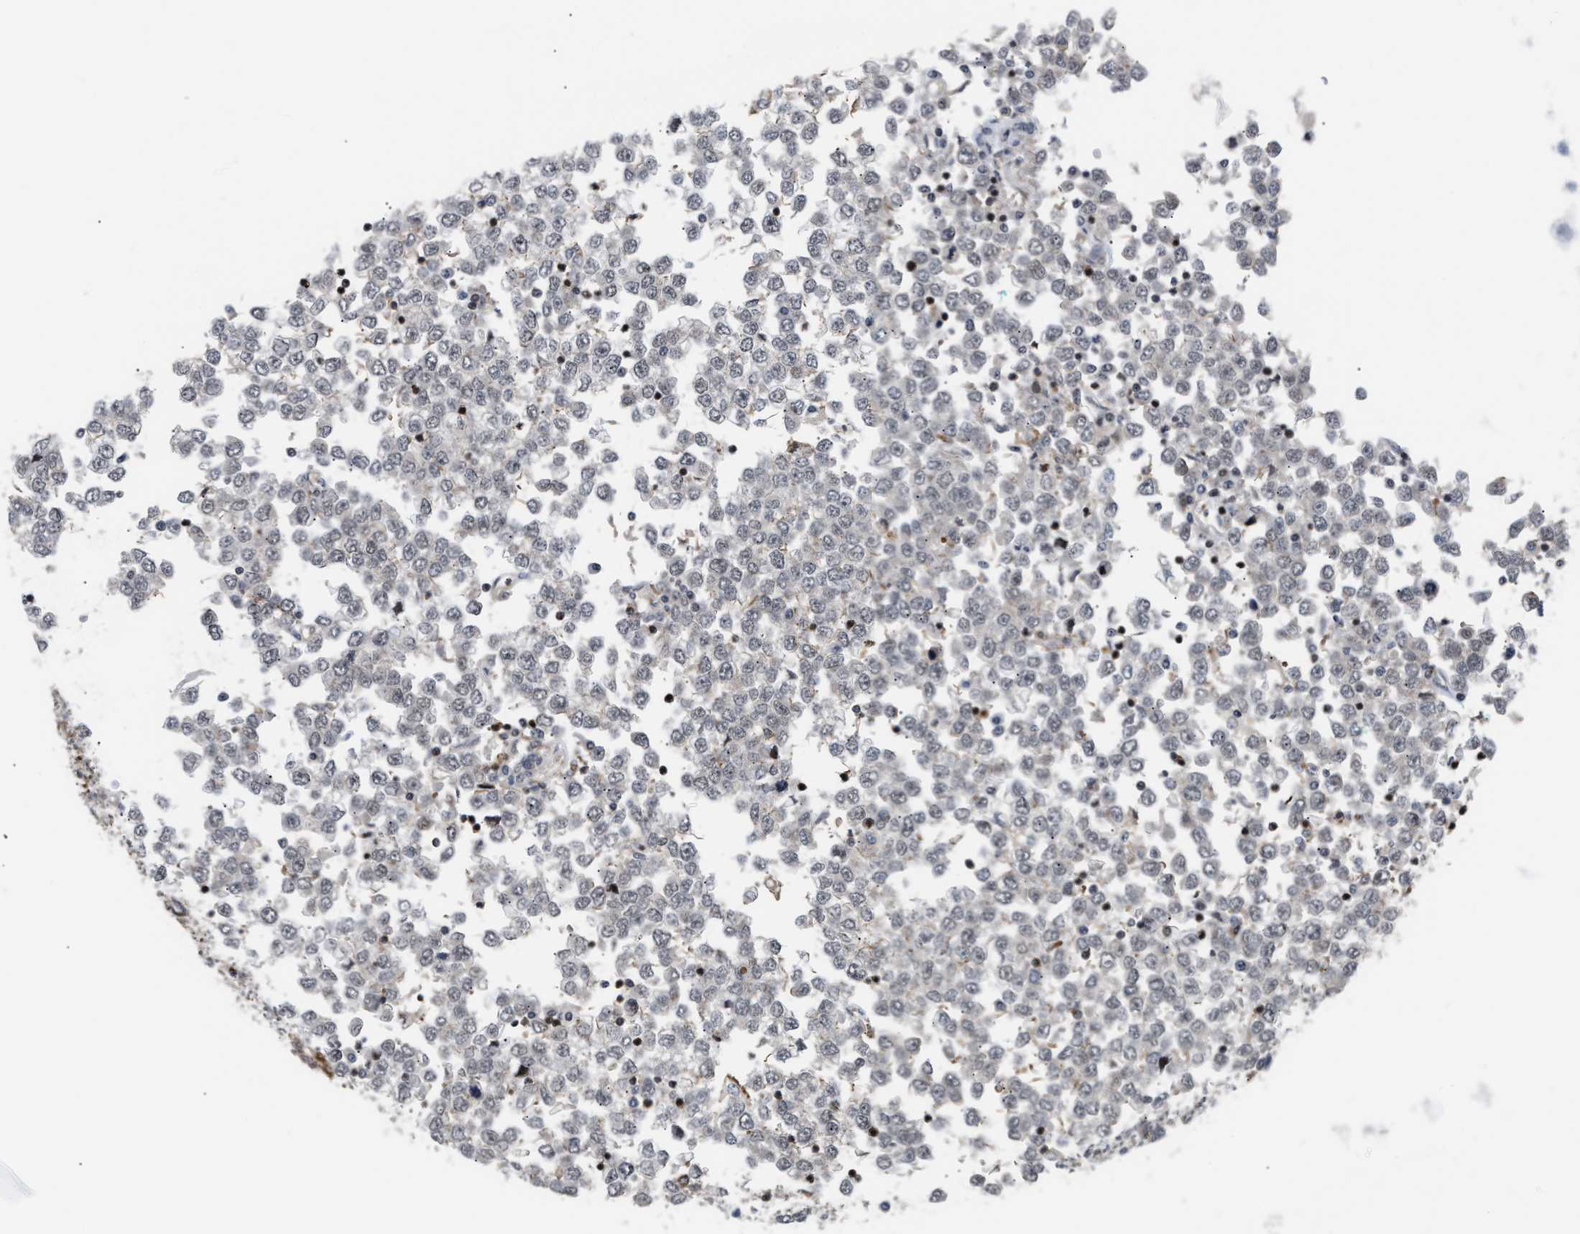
{"staining": {"intensity": "moderate", "quantity": "<25%", "location": "cytoplasmic/membranous,nuclear"}, "tissue": "testis cancer", "cell_type": "Tumor cells", "image_type": "cancer", "snomed": [{"axis": "morphology", "description": "Seminoma, NOS"}, {"axis": "topography", "description": "Testis"}], "caption": "A micrograph of human testis cancer stained for a protein exhibits moderate cytoplasmic/membranous and nuclear brown staining in tumor cells.", "gene": "STAU2", "patient": {"sex": "male", "age": 65}}